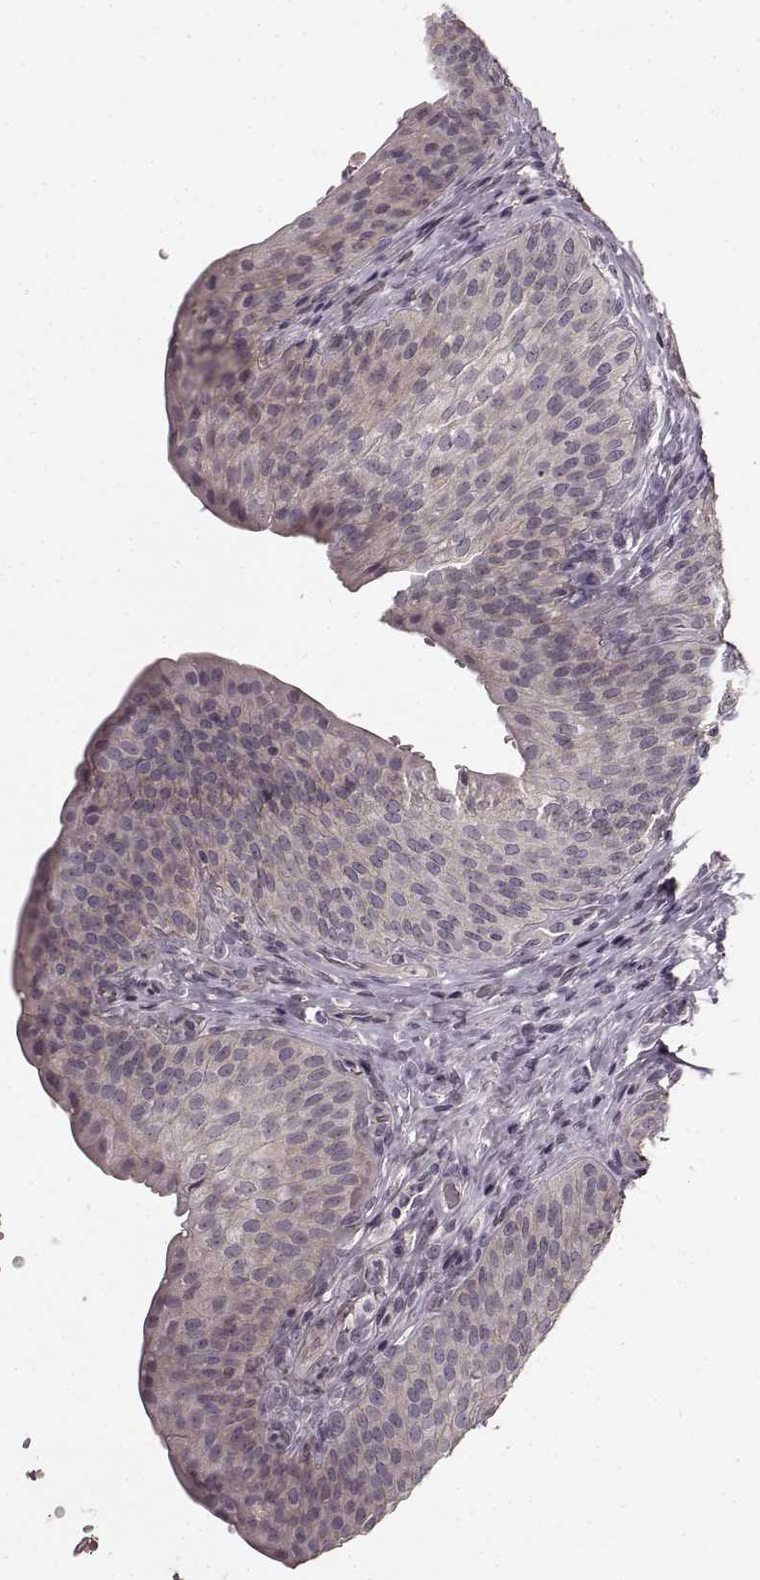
{"staining": {"intensity": "negative", "quantity": "none", "location": "none"}, "tissue": "urinary bladder", "cell_type": "Urothelial cells", "image_type": "normal", "snomed": [{"axis": "morphology", "description": "Normal tissue, NOS"}, {"axis": "topography", "description": "Urinary bladder"}], "caption": "DAB immunohistochemical staining of normal human urinary bladder shows no significant expression in urothelial cells. Brightfield microscopy of immunohistochemistry (IHC) stained with DAB (3,3'-diaminobenzidine) (brown) and hematoxylin (blue), captured at high magnification.", "gene": "PRKCE", "patient": {"sex": "male", "age": 66}}